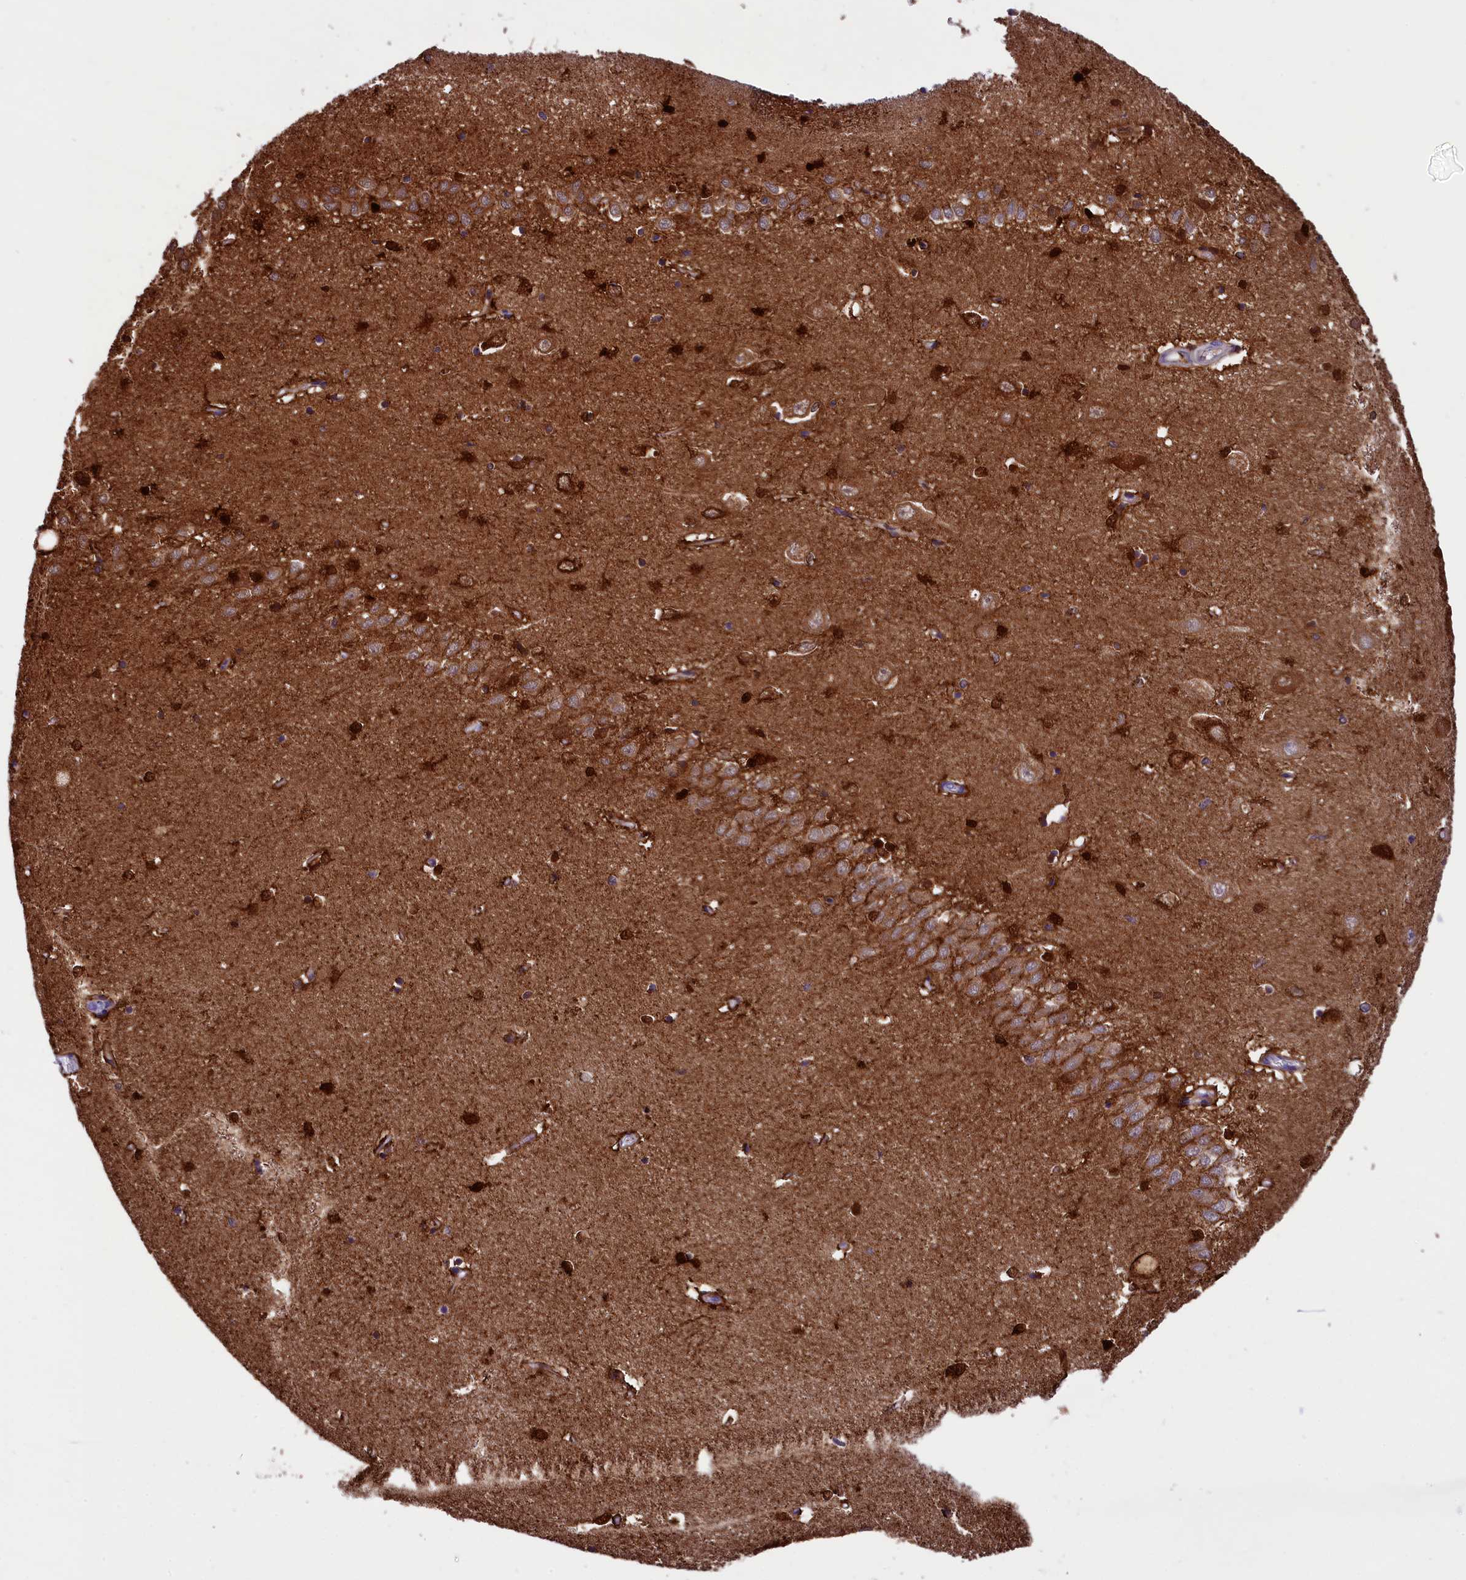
{"staining": {"intensity": "strong", "quantity": "25%-75%", "location": "cytoplasmic/membranous"}, "tissue": "hippocampus", "cell_type": "Glial cells", "image_type": "normal", "snomed": [{"axis": "morphology", "description": "Normal tissue, NOS"}, {"axis": "topography", "description": "Hippocampus"}], "caption": "An image showing strong cytoplasmic/membranous expression in approximately 25%-75% of glial cells in unremarkable hippocampus, as visualized by brown immunohistochemical staining.", "gene": "ABAT", "patient": {"sex": "female", "age": 64}}